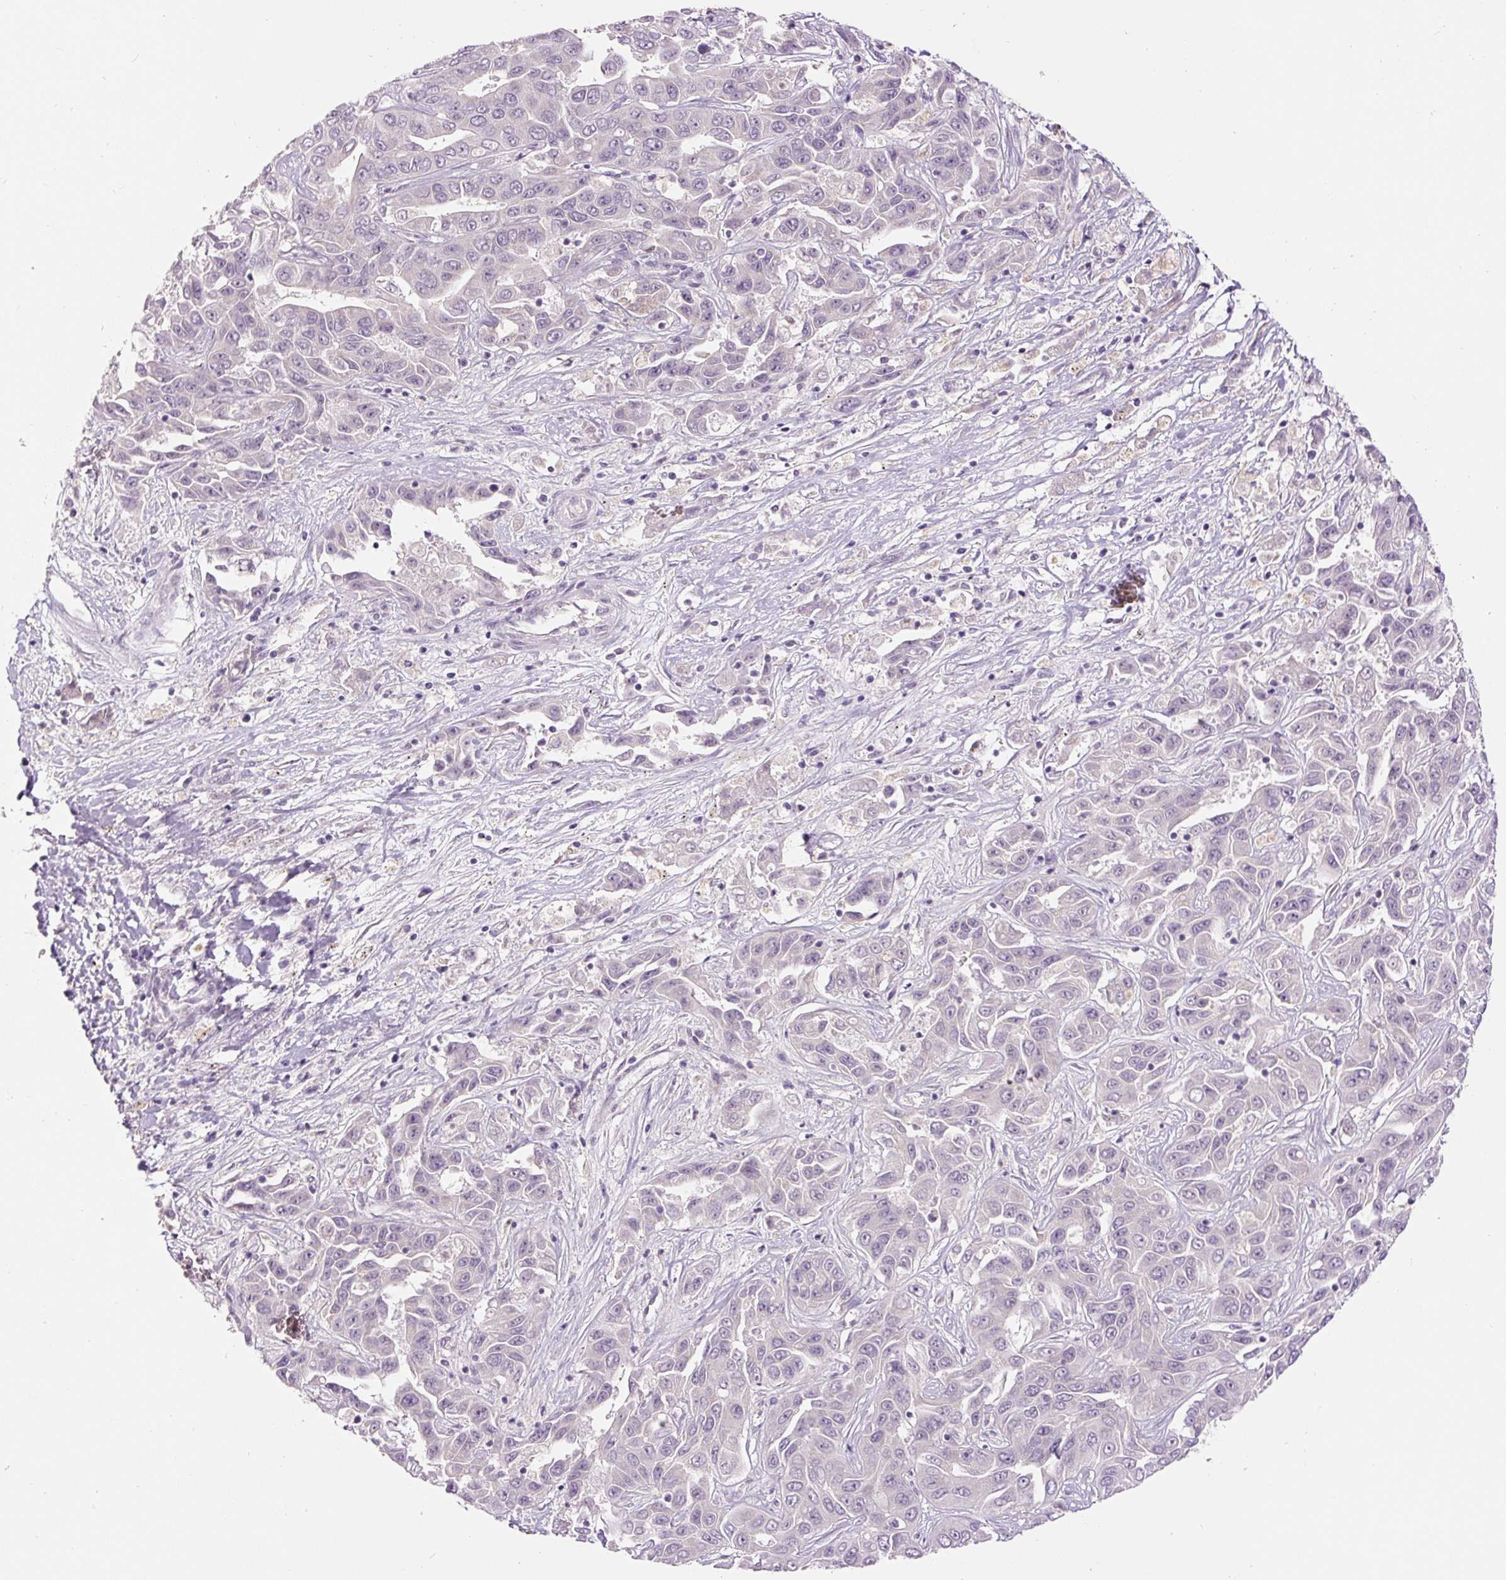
{"staining": {"intensity": "negative", "quantity": "none", "location": "none"}, "tissue": "liver cancer", "cell_type": "Tumor cells", "image_type": "cancer", "snomed": [{"axis": "morphology", "description": "Cholangiocarcinoma"}, {"axis": "topography", "description": "Liver"}], "caption": "Liver cancer was stained to show a protein in brown. There is no significant expression in tumor cells.", "gene": "FABP7", "patient": {"sex": "female", "age": 52}}